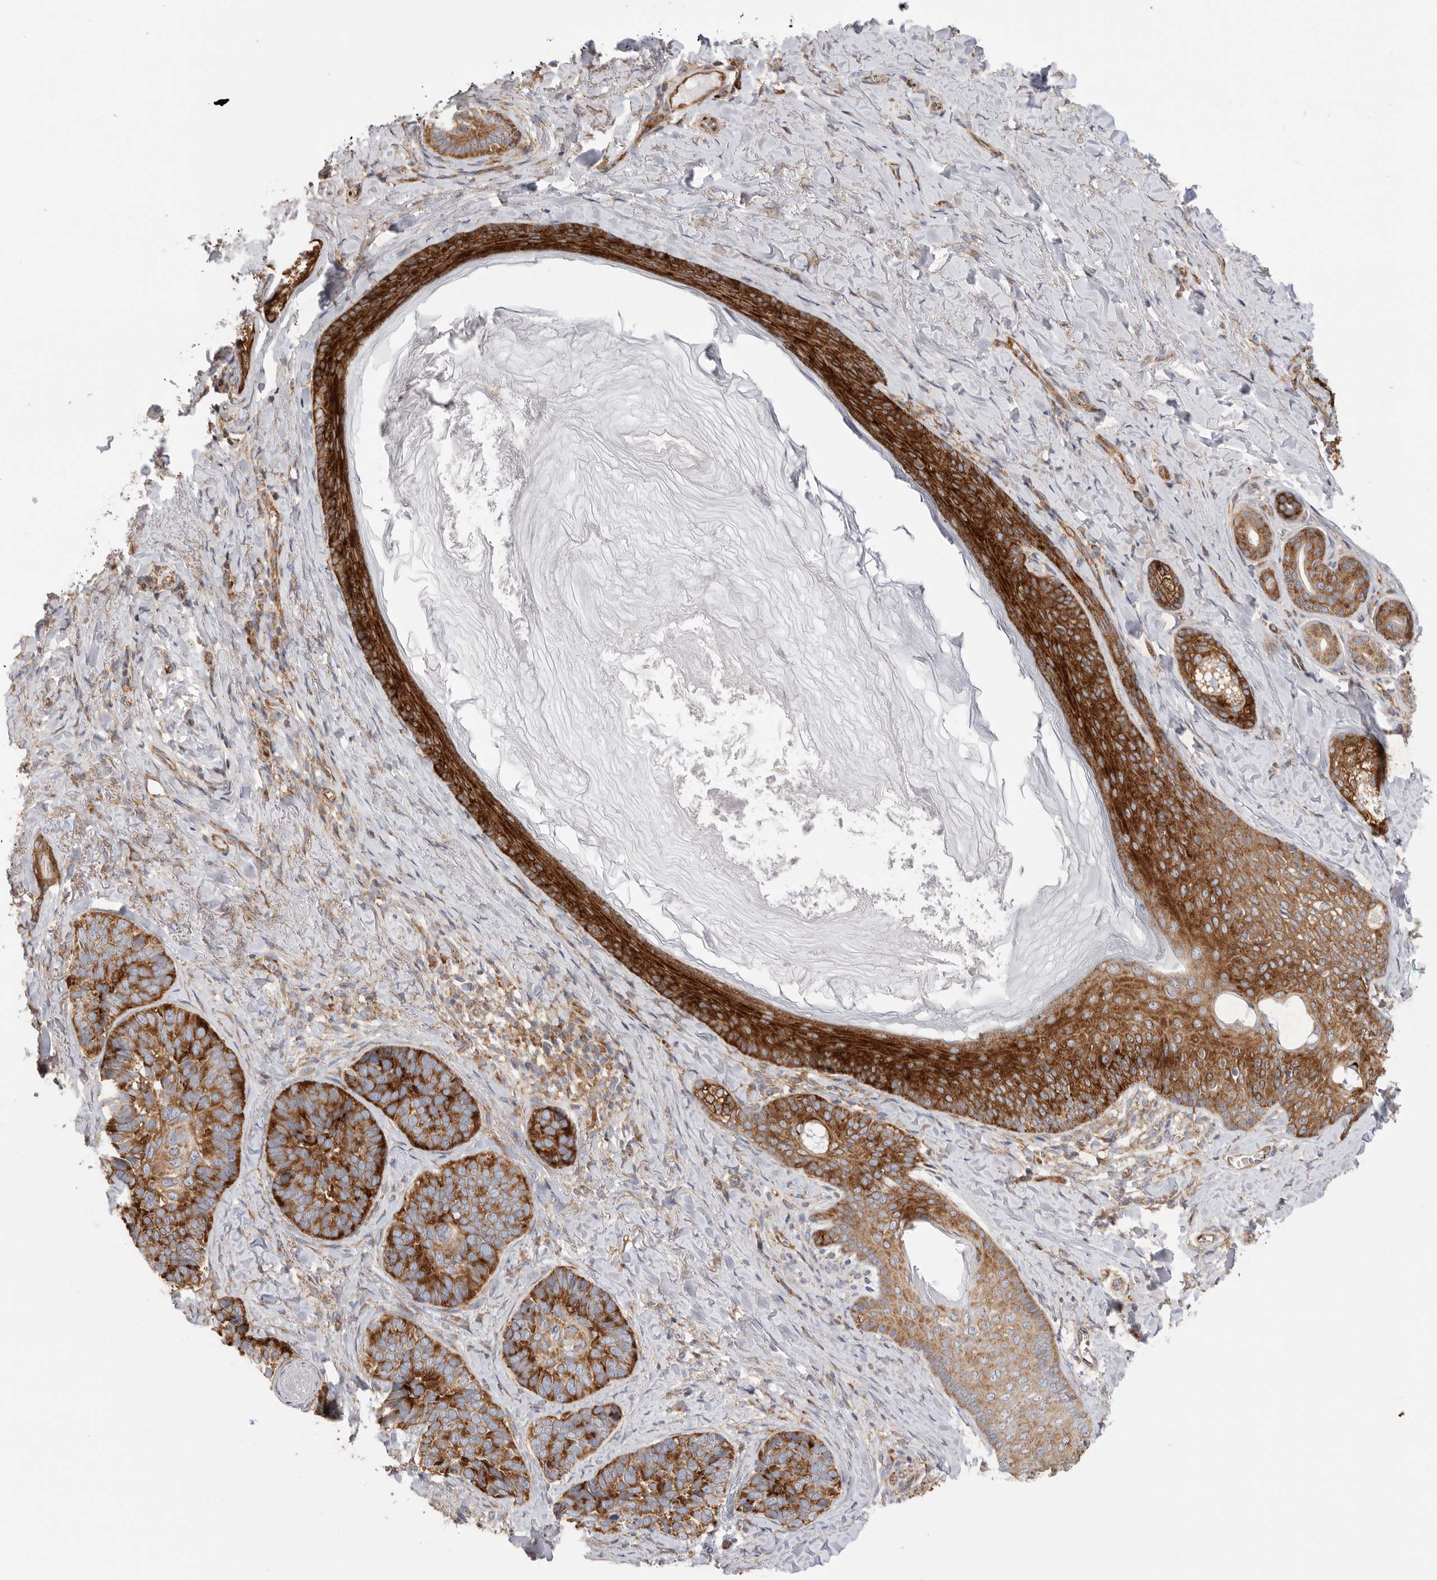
{"staining": {"intensity": "strong", "quantity": ">75%", "location": "cytoplasmic/membranous"}, "tissue": "skin cancer", "cell_type": "Tumor cells", "image_type": "cancer", "snomed": [{"axis": "morphology", "description": "Basal cell carcinoma"}, {"axis": "topography", "description": "Skin"}], "caption": "Tumor cells exhibit high levels of strong cytoplasmic/membranous positivity in about >75% of cells in skin cancer.", "gene": "SERBP1", "patient": {"sex": "male", "age": 62}}